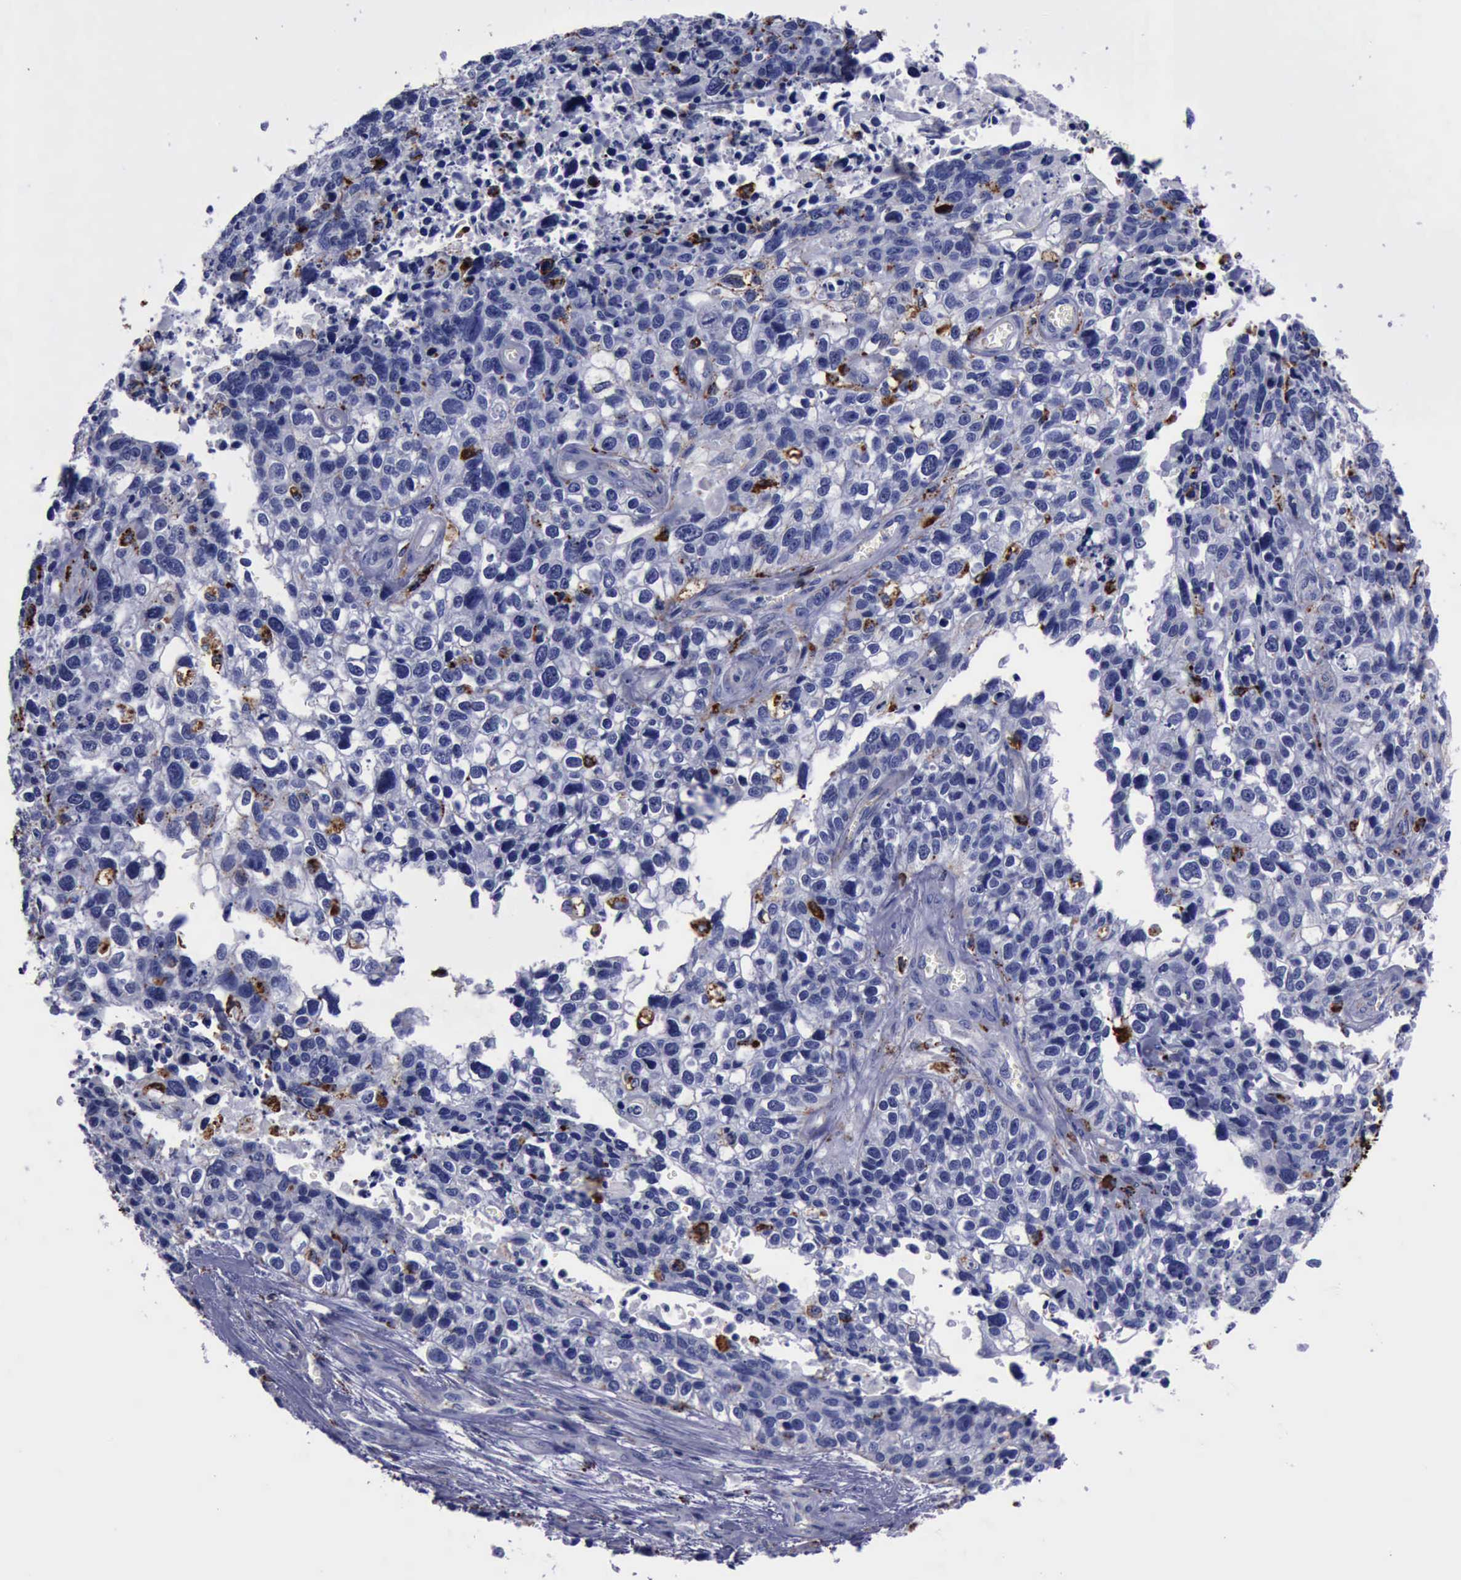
{"staining": {"intensity": "strong", "quantity": "<25%", "location": "cytoplasmic/membranous"}, "tissue": "lung cancer", "cell_type": "Tumor cells", "image_type": "cancer", "snomed": [{"axis": "morphology", "description": "Squamous cell carcinoma, NOS"}, {"axis": "topography", "description": "Lymph node"}, {"axis": "topography", "description": "Lung"}], "caption": "A micrograph of lung cancer (squamous cell carcinoma) stained for a protein reveals strong cytoplasmic/membranous brown staining in tumor cells.", "gene": "CTSD", "patient": {"sex": "male", "age": 74}}